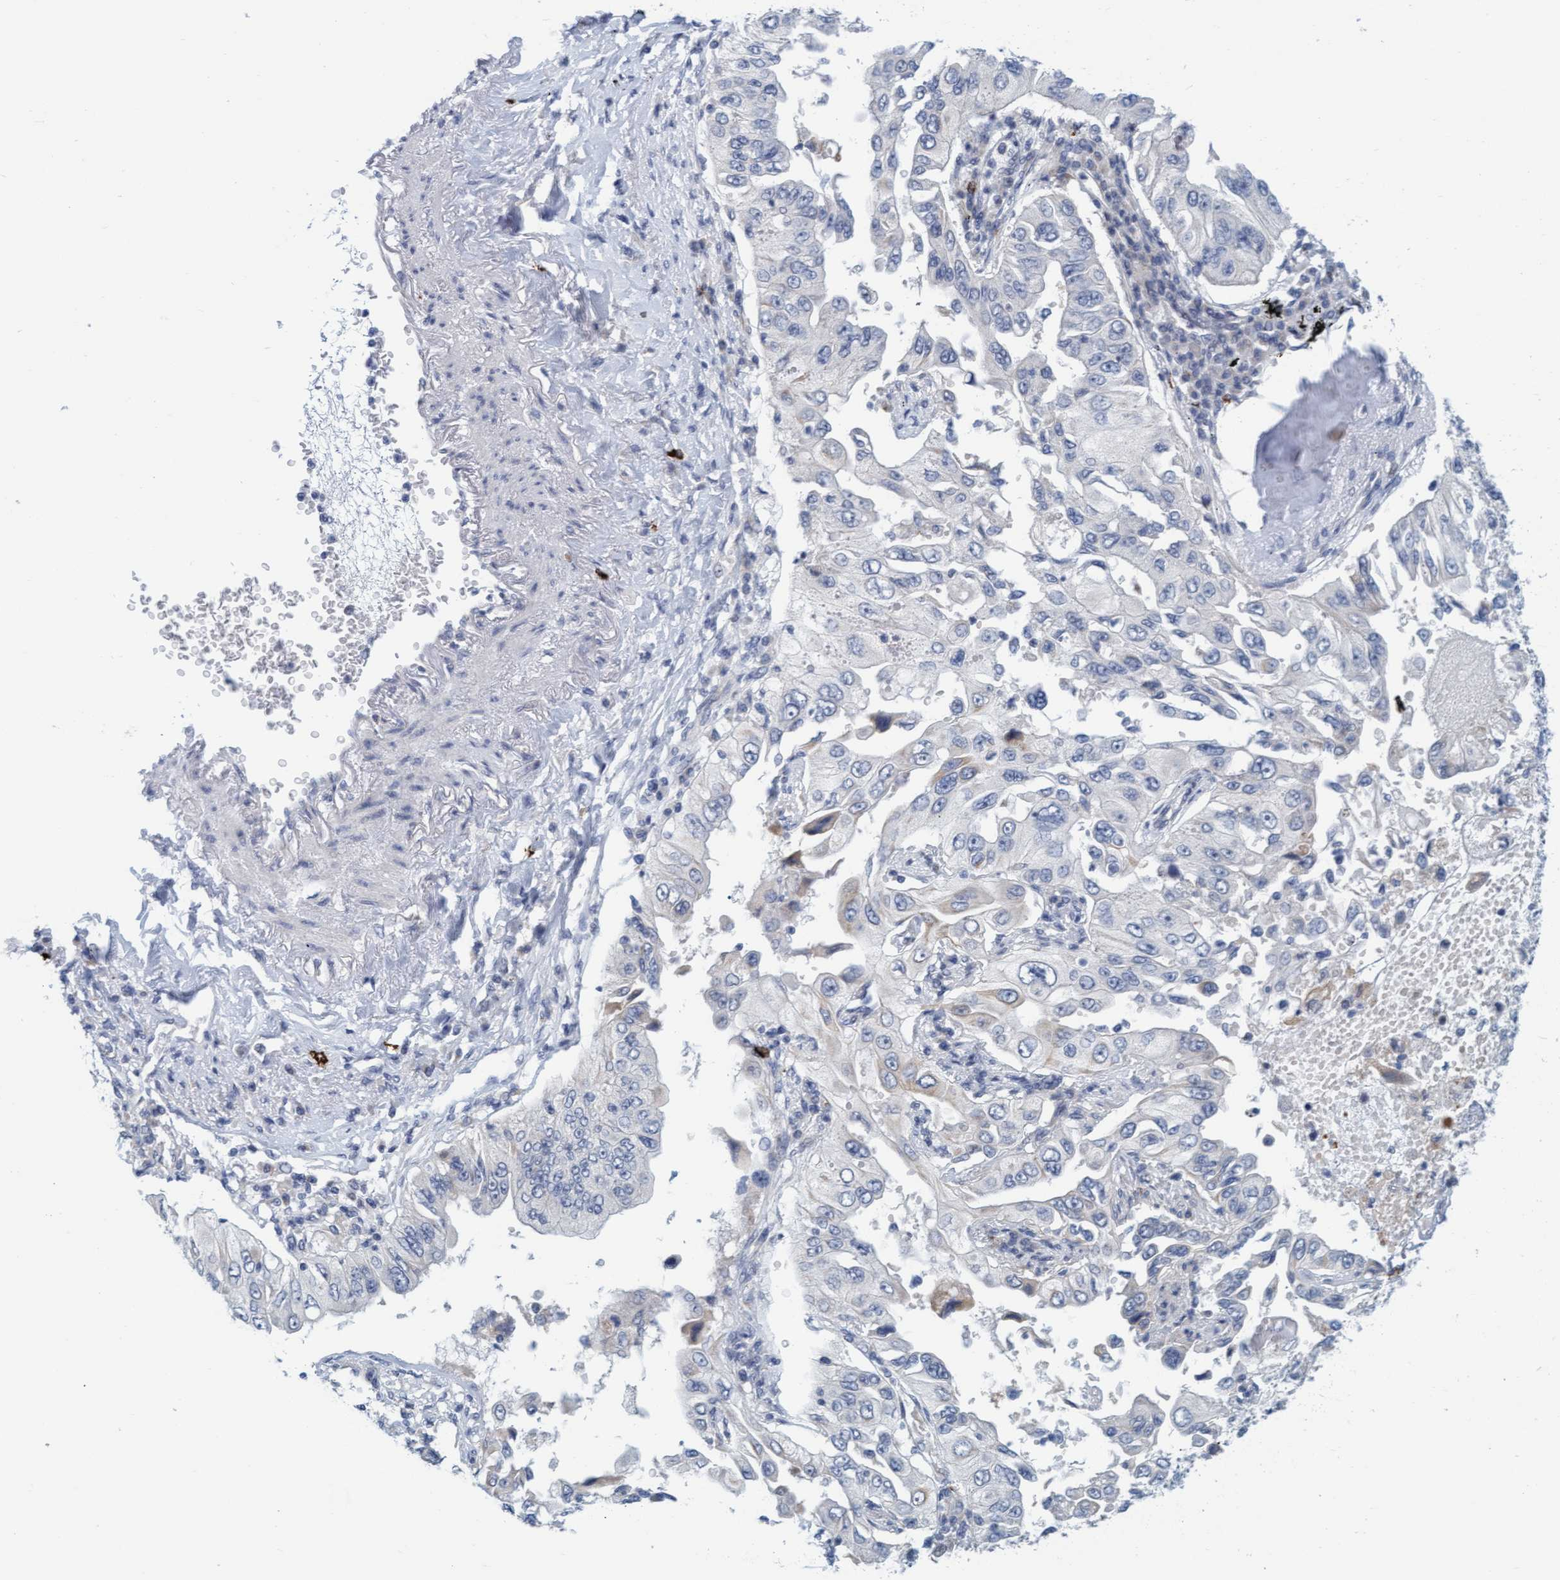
{"staining": {"intensity": "negative", "quantity": "none", "location": "none"}, "tissue": "lung cancer", "cell_type": "Tumor cells", "image_type": "cancer", "snomed": [{"axis": "morphology", "description": "Adenocarcinoma, NOS"}, {"axis": "topography", "description": "Lung"}], "caption": "Image shows no significant protein positivity in tumor cells of lung adenocarcinoma.", "gene": "CPA3", "patient": {"sex": "male", "age": 84}}